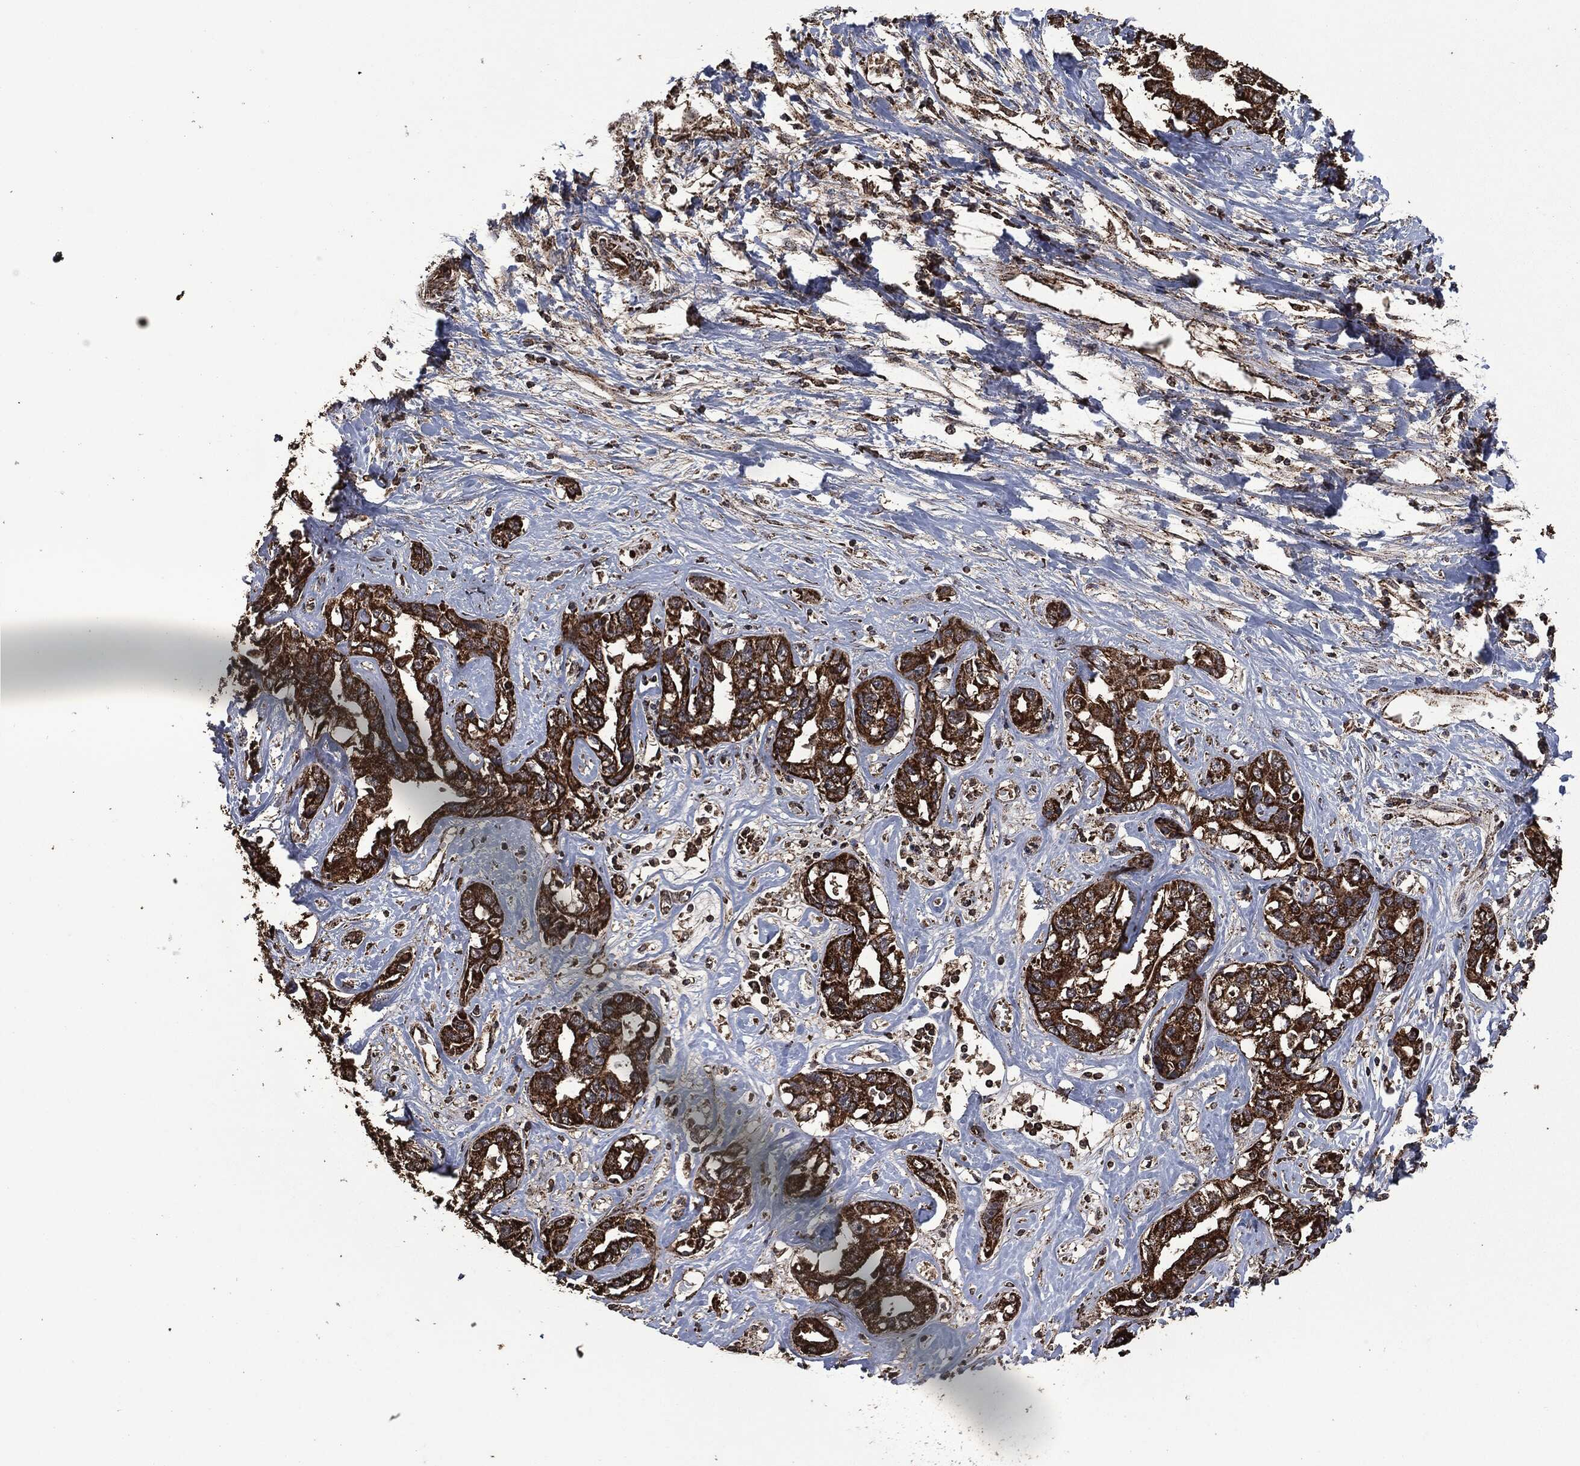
{"staining": {"intensity": "strong", "quantity": ">75%", "location": "cytoplasmic/membranous"}, "tissue": "liver cancer", "cell_type": "Tumor cells", "image_type": "cancer", "snomed": [{"axis": "morphology", "description": "Cholangiocarcinoma"}, {"axis": "topography", "description": "Liver"}], "caption": "Liver cholangiocarcinoma stained for a protein (brown) reveals strong cytoplasmic/membranous positive expression in approximately >75% of tumor cells.", "gene": "LIG3", "patient": {"sex": "male", "age": 59}}